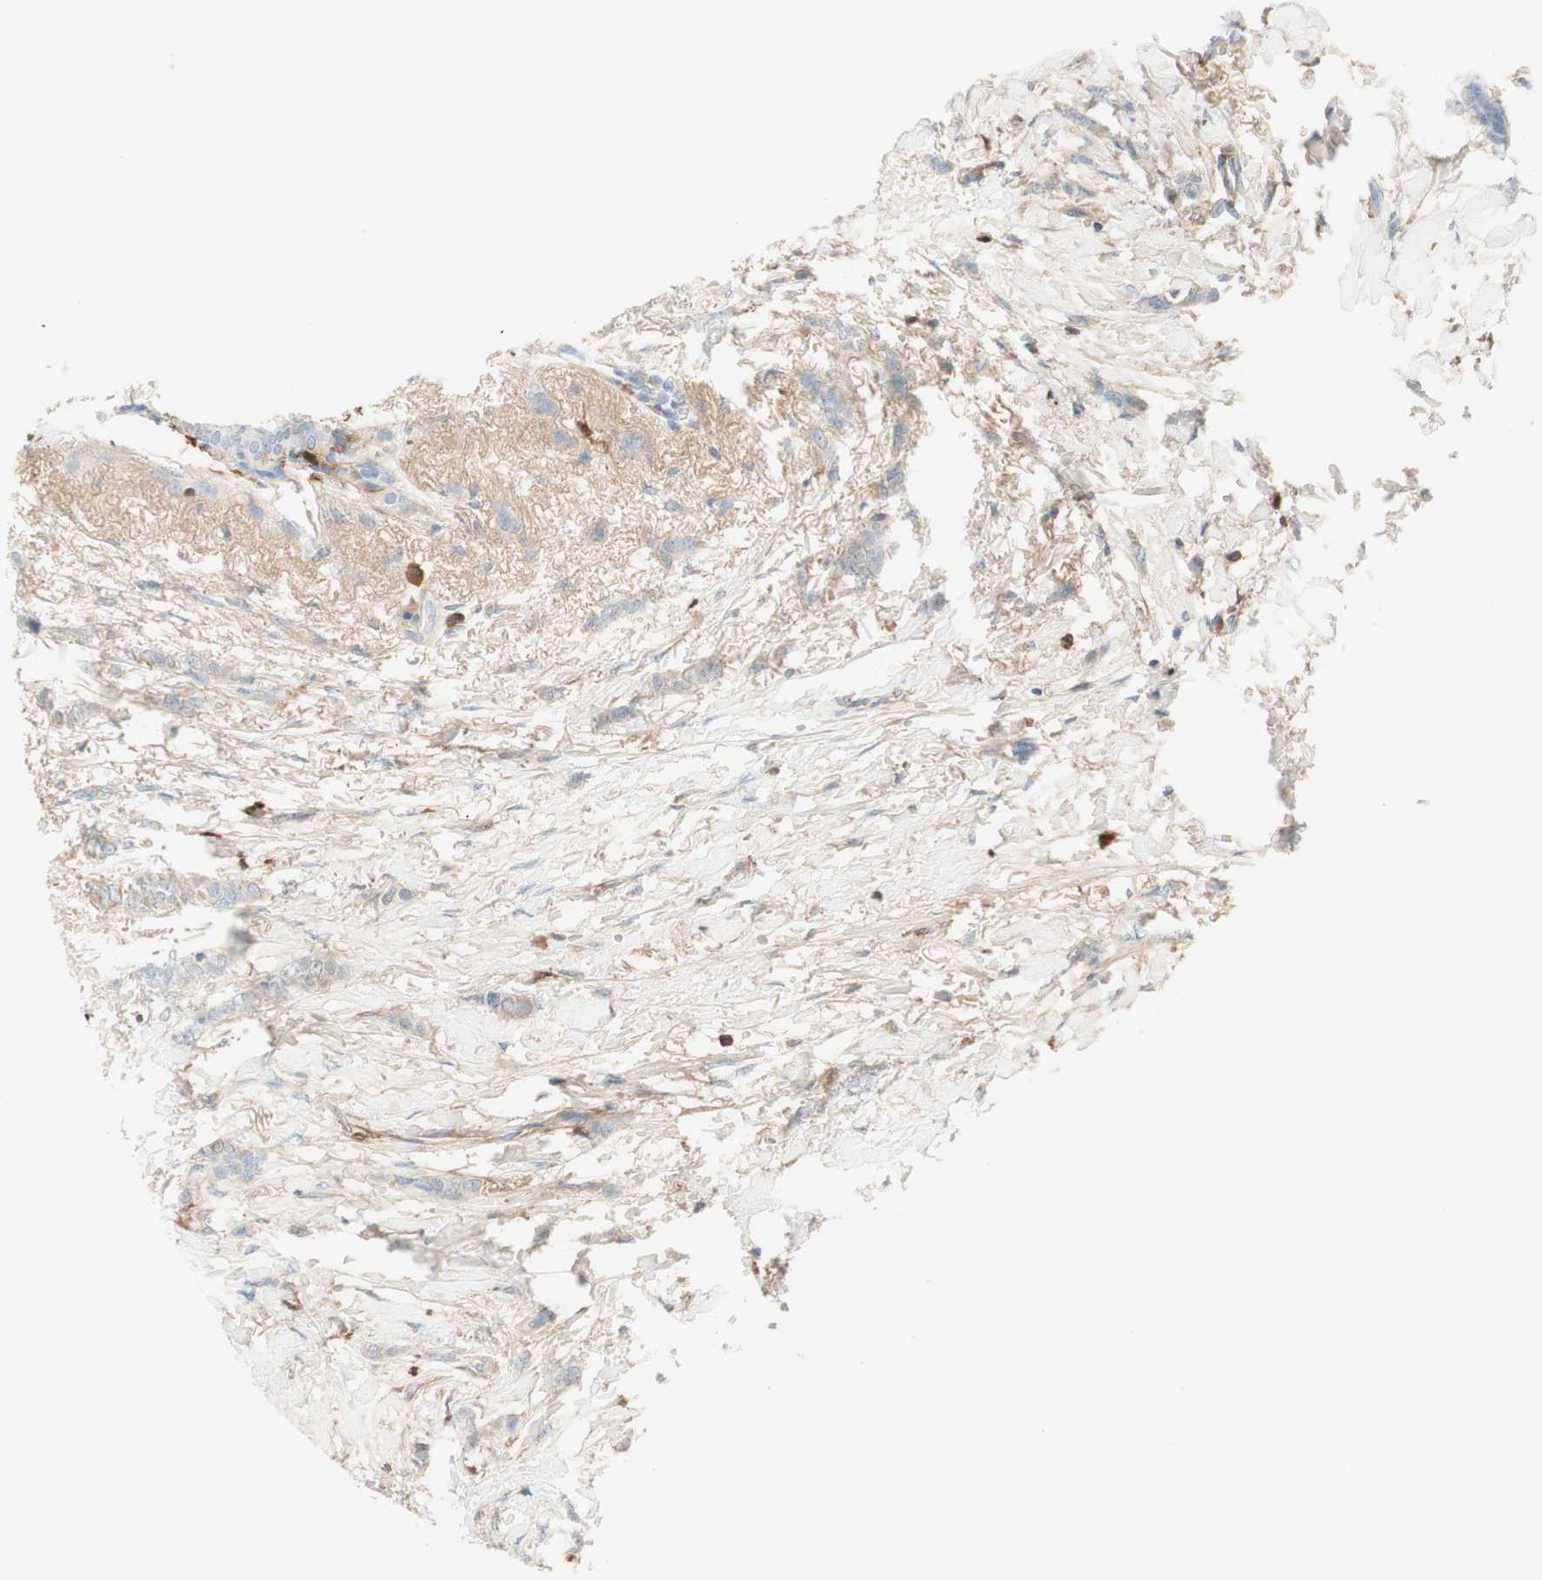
{"staining": {"intensity": "weak", "quantity": "<25%", "location": "cytoplasmic/membranous"}, "tissue": "breast cancer", "cell_type": "Tumor cells", "image_type": "cancer", "snomed": [{"axis": "morphology", "description": "Lobular carcinoma, in situ"}, {"axis": "morphology", "description": "Lobular carcinoma"}, {"axis": "topography", "description": "Breast"}], "caption": "Immunohistochemistry (IHC) histopathology image of neoplastic tissue: breast cancer (lobular carcinoma in situ) stained with DAB (3,3'-diaminobenzidine) shows no significant protein staining in tumor cells.", "gene": "KNG1", "patient": {"sex": "female", "age": 41}}